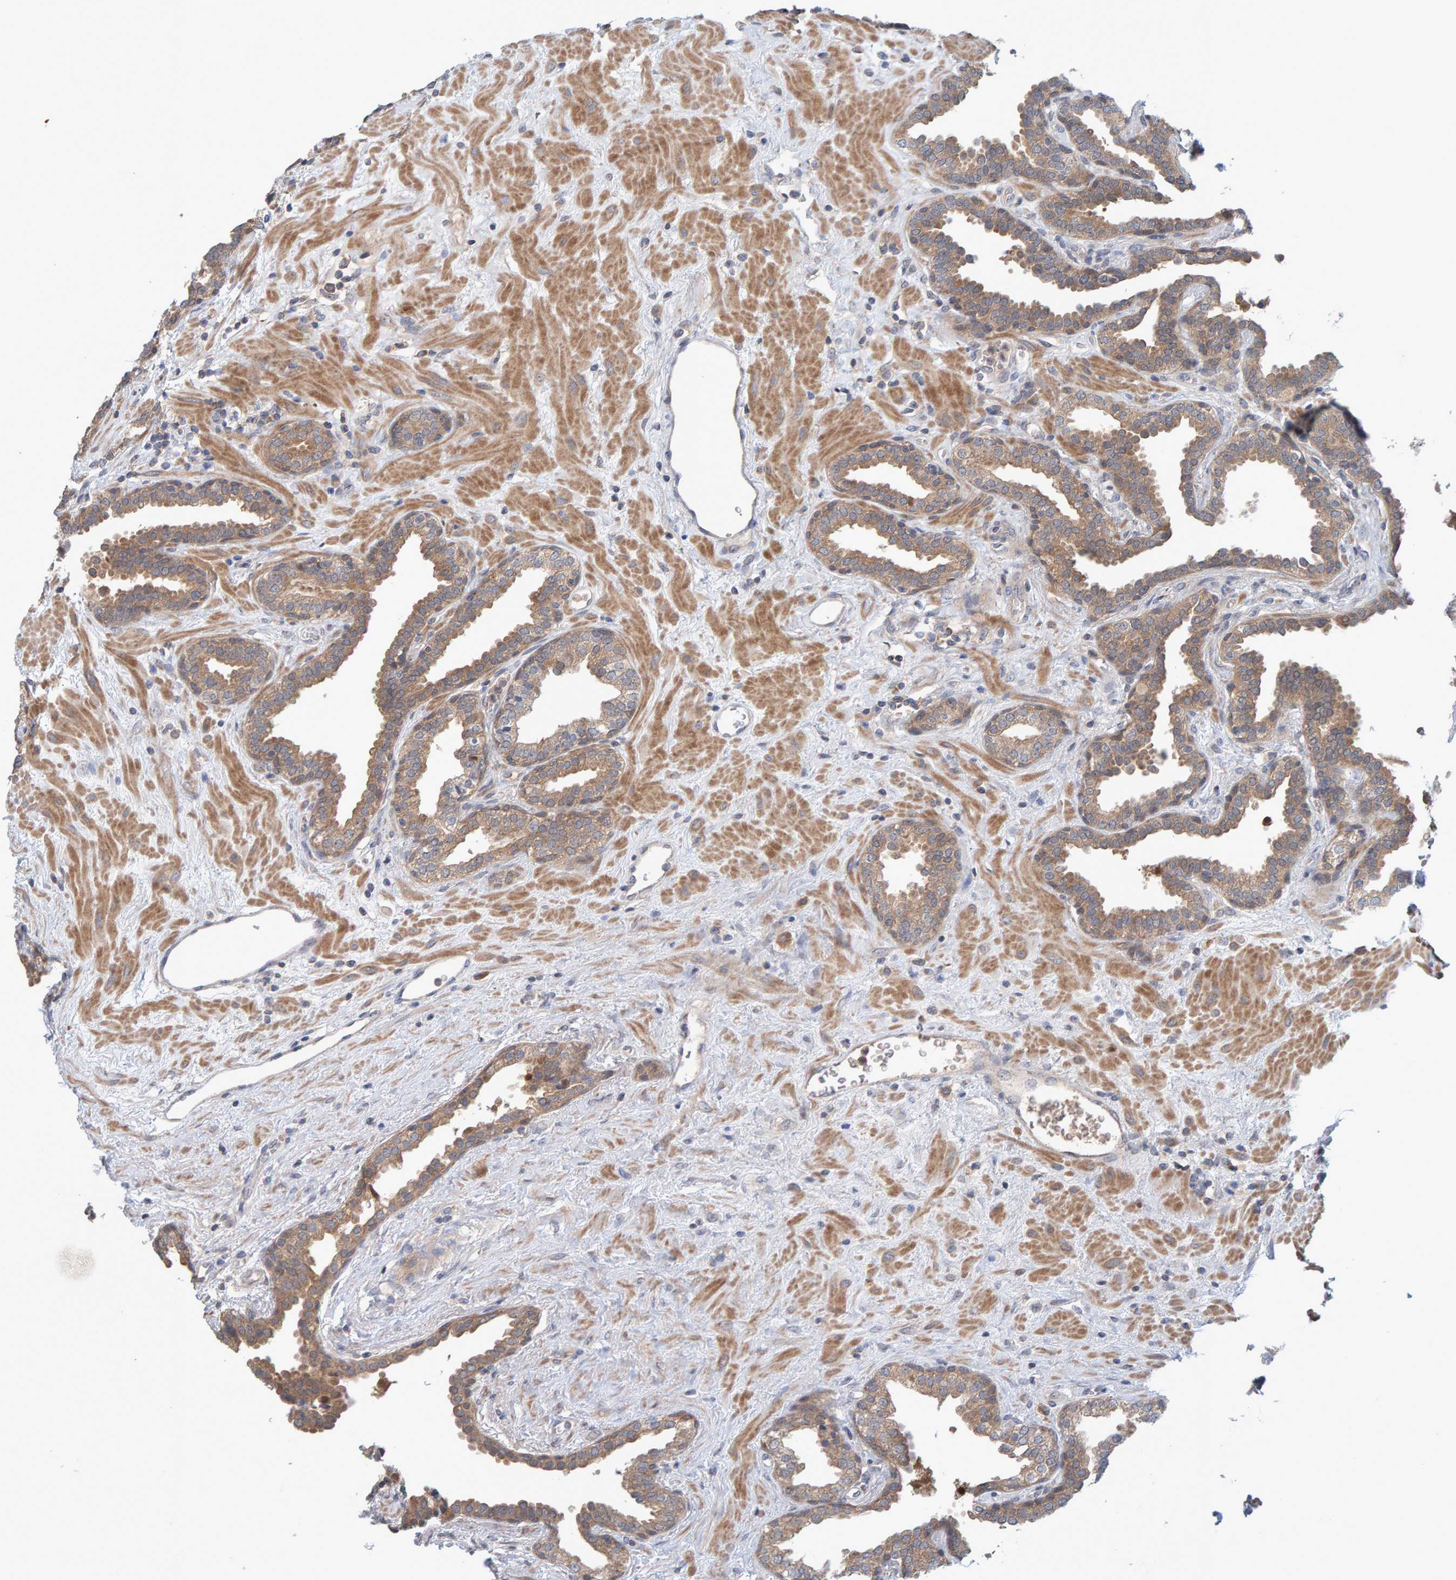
{"staining": {"intensity": "moderate", "quantity": ">75%", "location": "cytoplasmic/membranous"}, "tissue": "prostate", "cell_type": "Glandular cells", "image_type": "normal", "snomed": [{"axis": "morphology", "description": "Normal tissue, NOS"}, {"axis": "topography", "description": "Prostate"}], "caption": "Immunohistochemical staining of normal prostate exhibits moderate cytoplasmic/membranous protein expression in approximately >75% of glandular cells. Nuclei are stained in blue.", "gene": "TATDN1", "patient": {"sex": "male", "age": 51}}